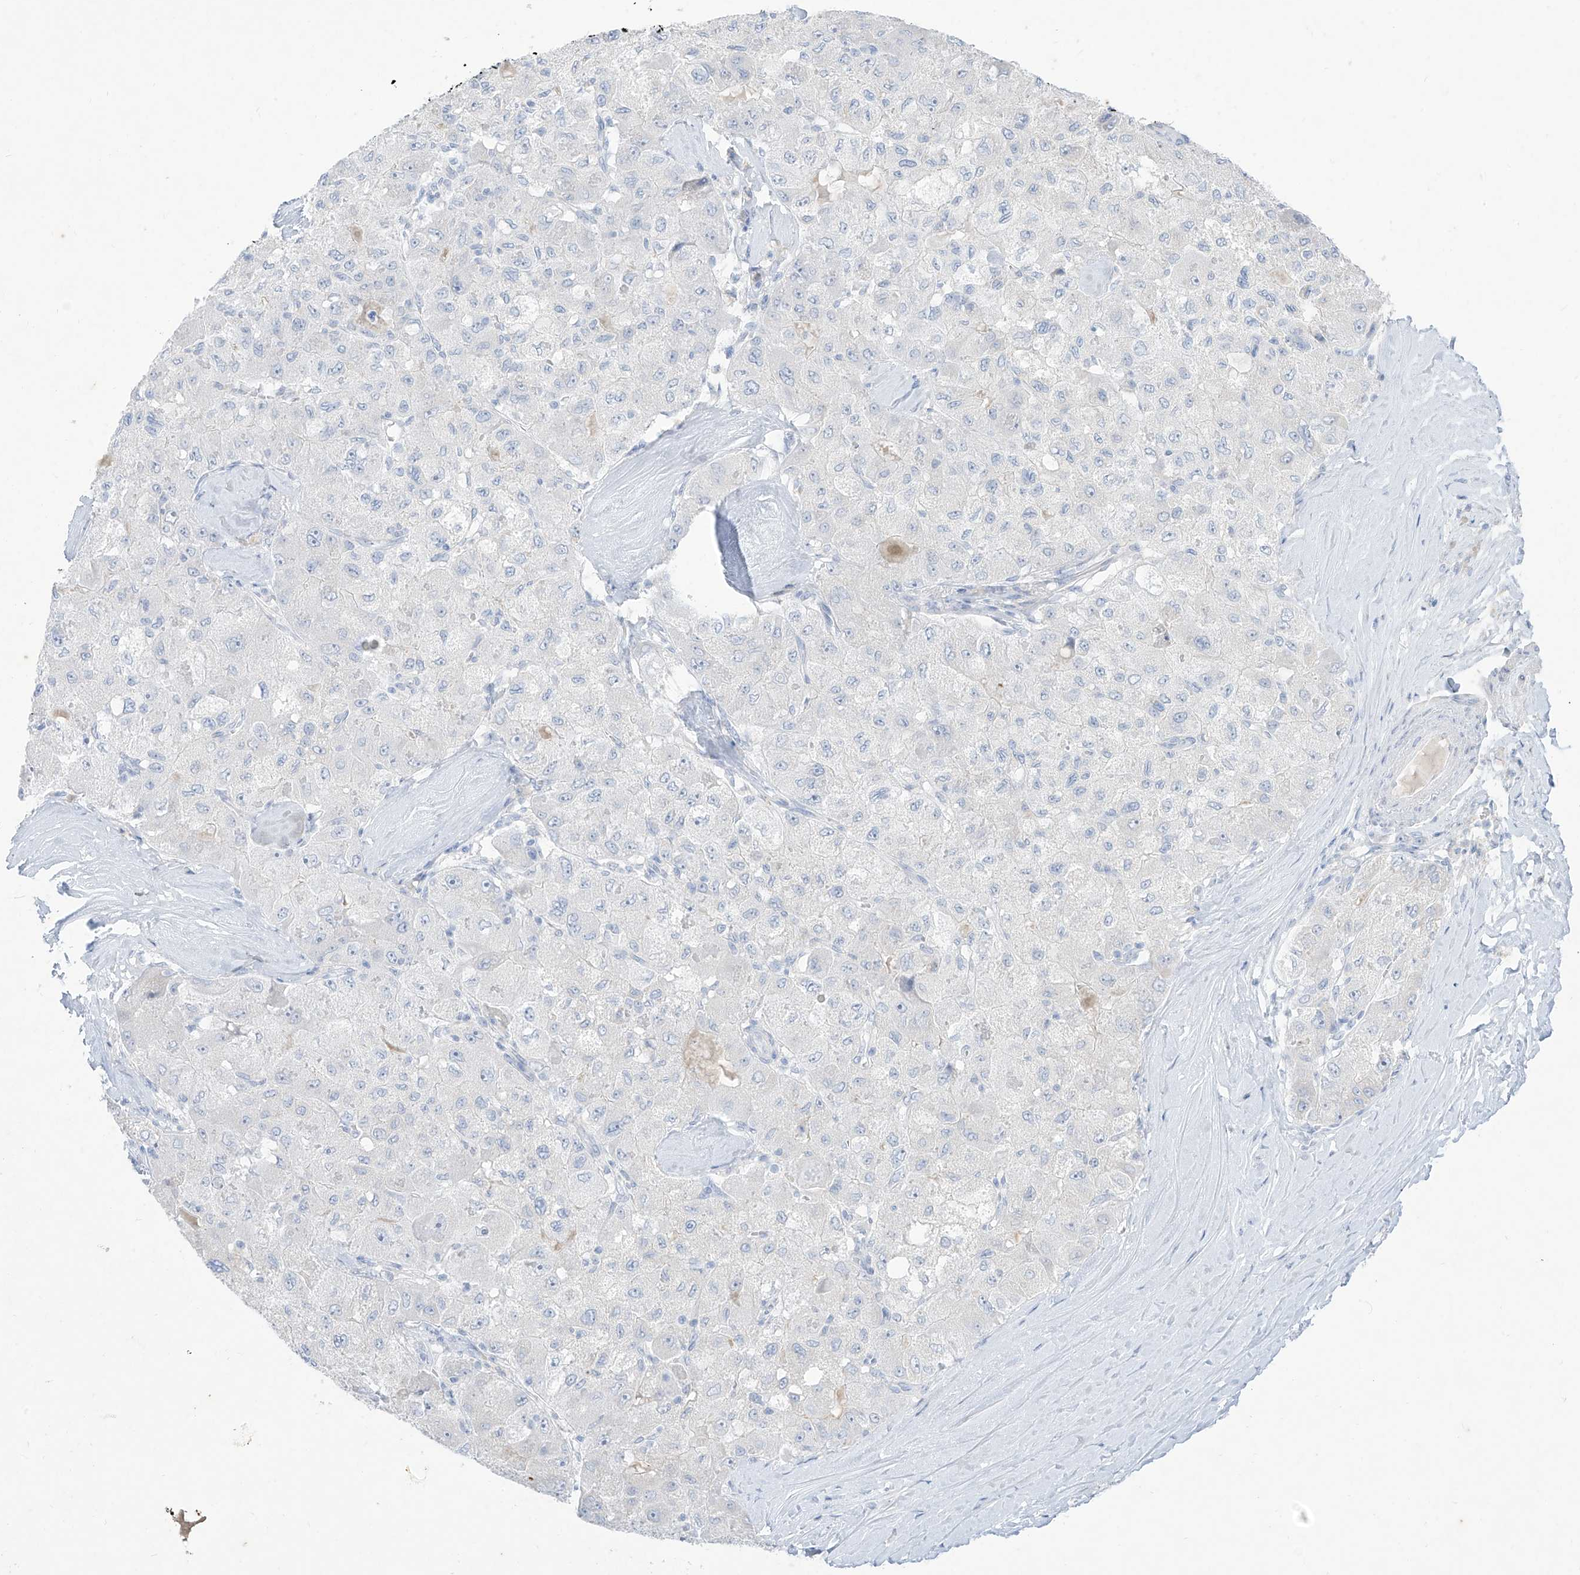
{"staining": {"intensity": "negative", "quantity": "none", "location": "none"}, "tissue": "liver cancer", "cell_type": "Tumor cells", "image_type": "cancer", "snomed": [{"axis": "morphology", "description": "Carcinoma, Hepatocellular, NOS"}, {"axis": "topography", "description": "Liver"}], "caption": "This is an immunohistochemistry histopathology image of liver hepatocellular carcinoma. There is no positivity in tumor cells.", "gene": "TGM4", "patient": {"sex": "male", "age": 80}}